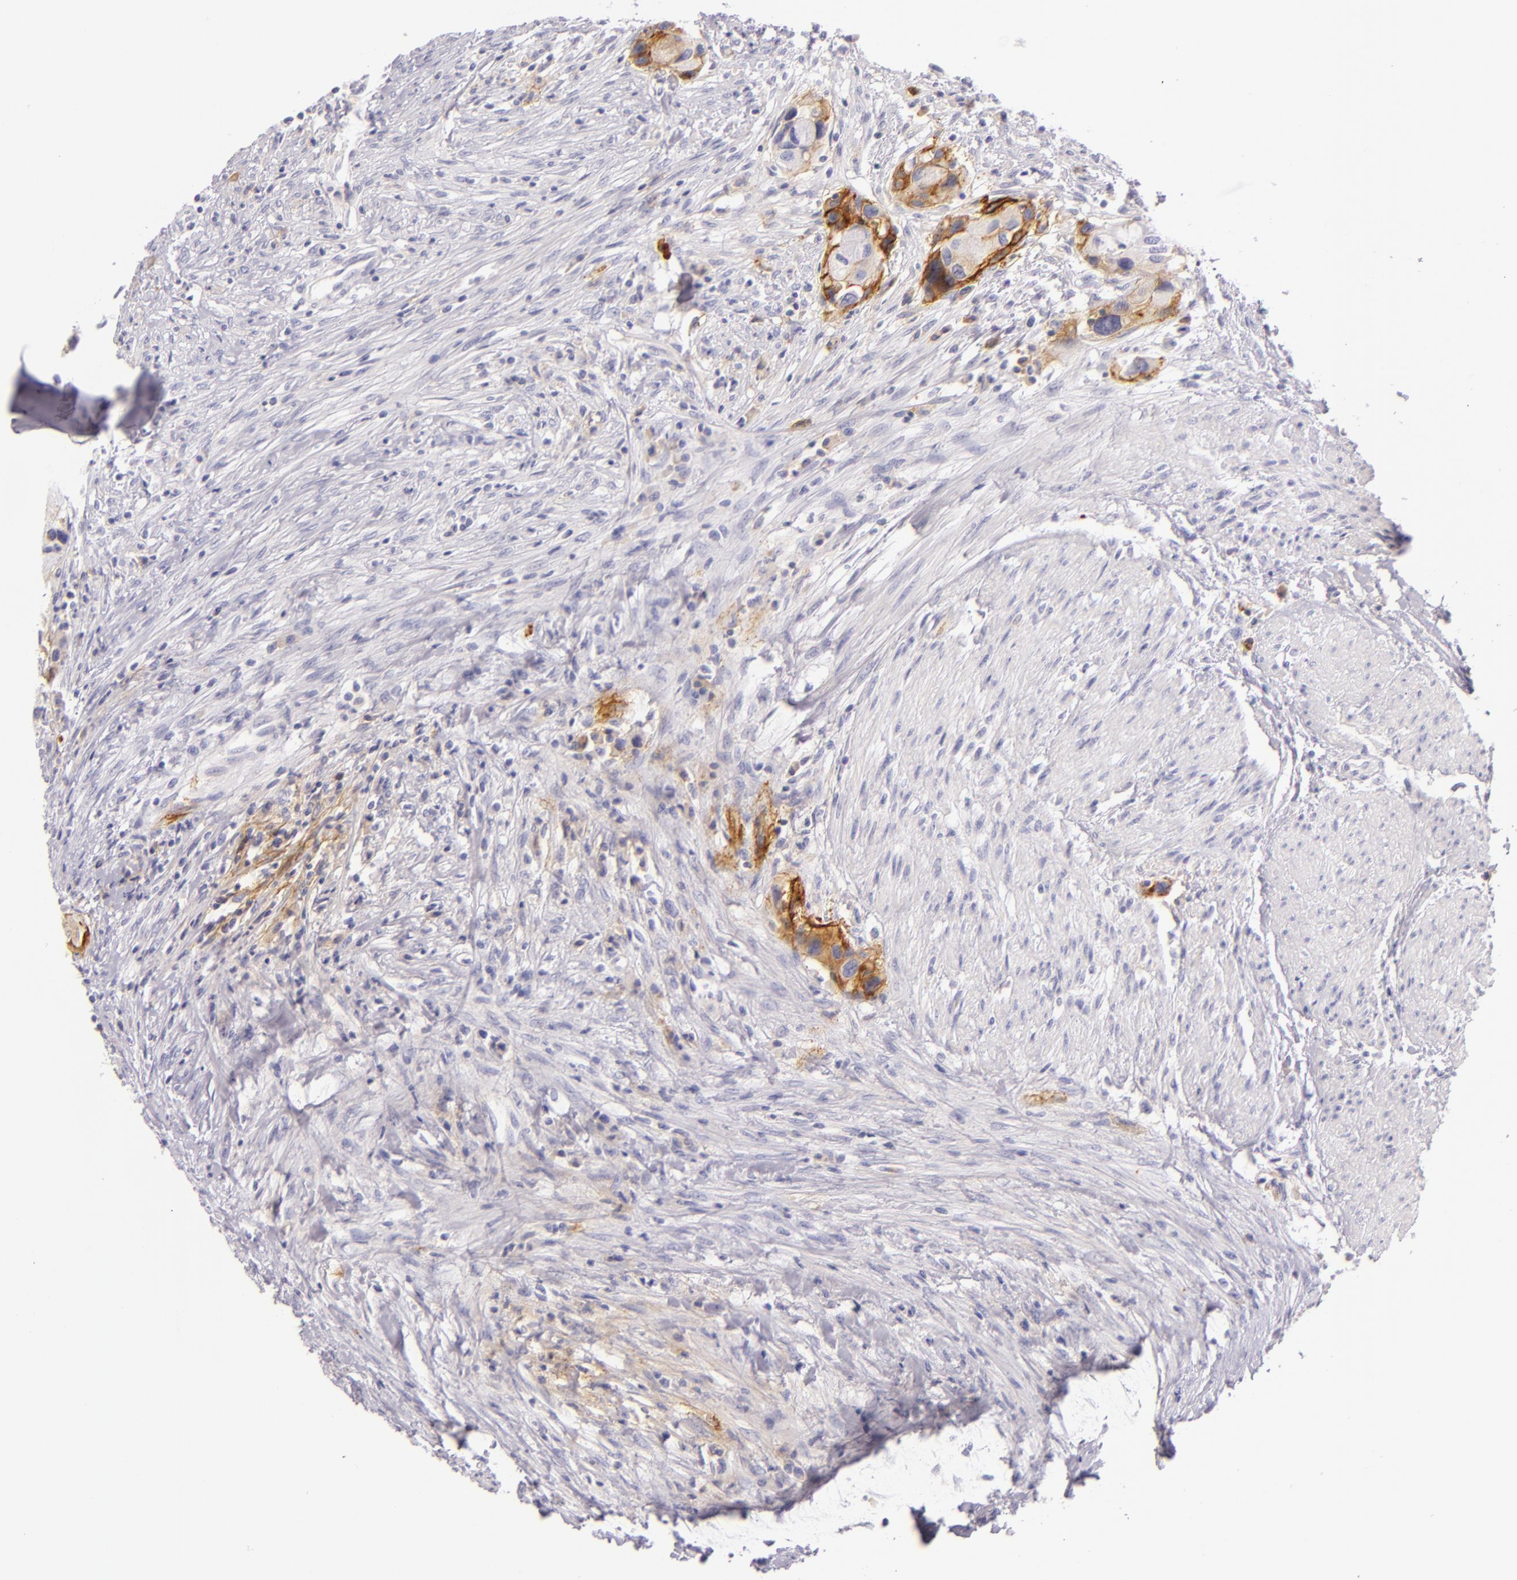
{"staining": {"intensity": "moderate", "quantity": "25%-75%", "location": "cytoplasmic/membranous"}, "tissue": "urothelial cancer", "cell_type": "Tumor cells", "image_type": "cancer", "snomed": [{"axis": "morphology", "description": "Urothelial carcinoma, High grade"}, {"axis": "topography", "description": "Urinary bladder"}], "caption": "Brown immunohistochemical staining in human urothelial cancer exhibits moderate cytoplasmic/membranous staining in about 25%-75% of tumor cells.", "gene": "ICAM1", "patient": {"sex": "male", "age": 66}}